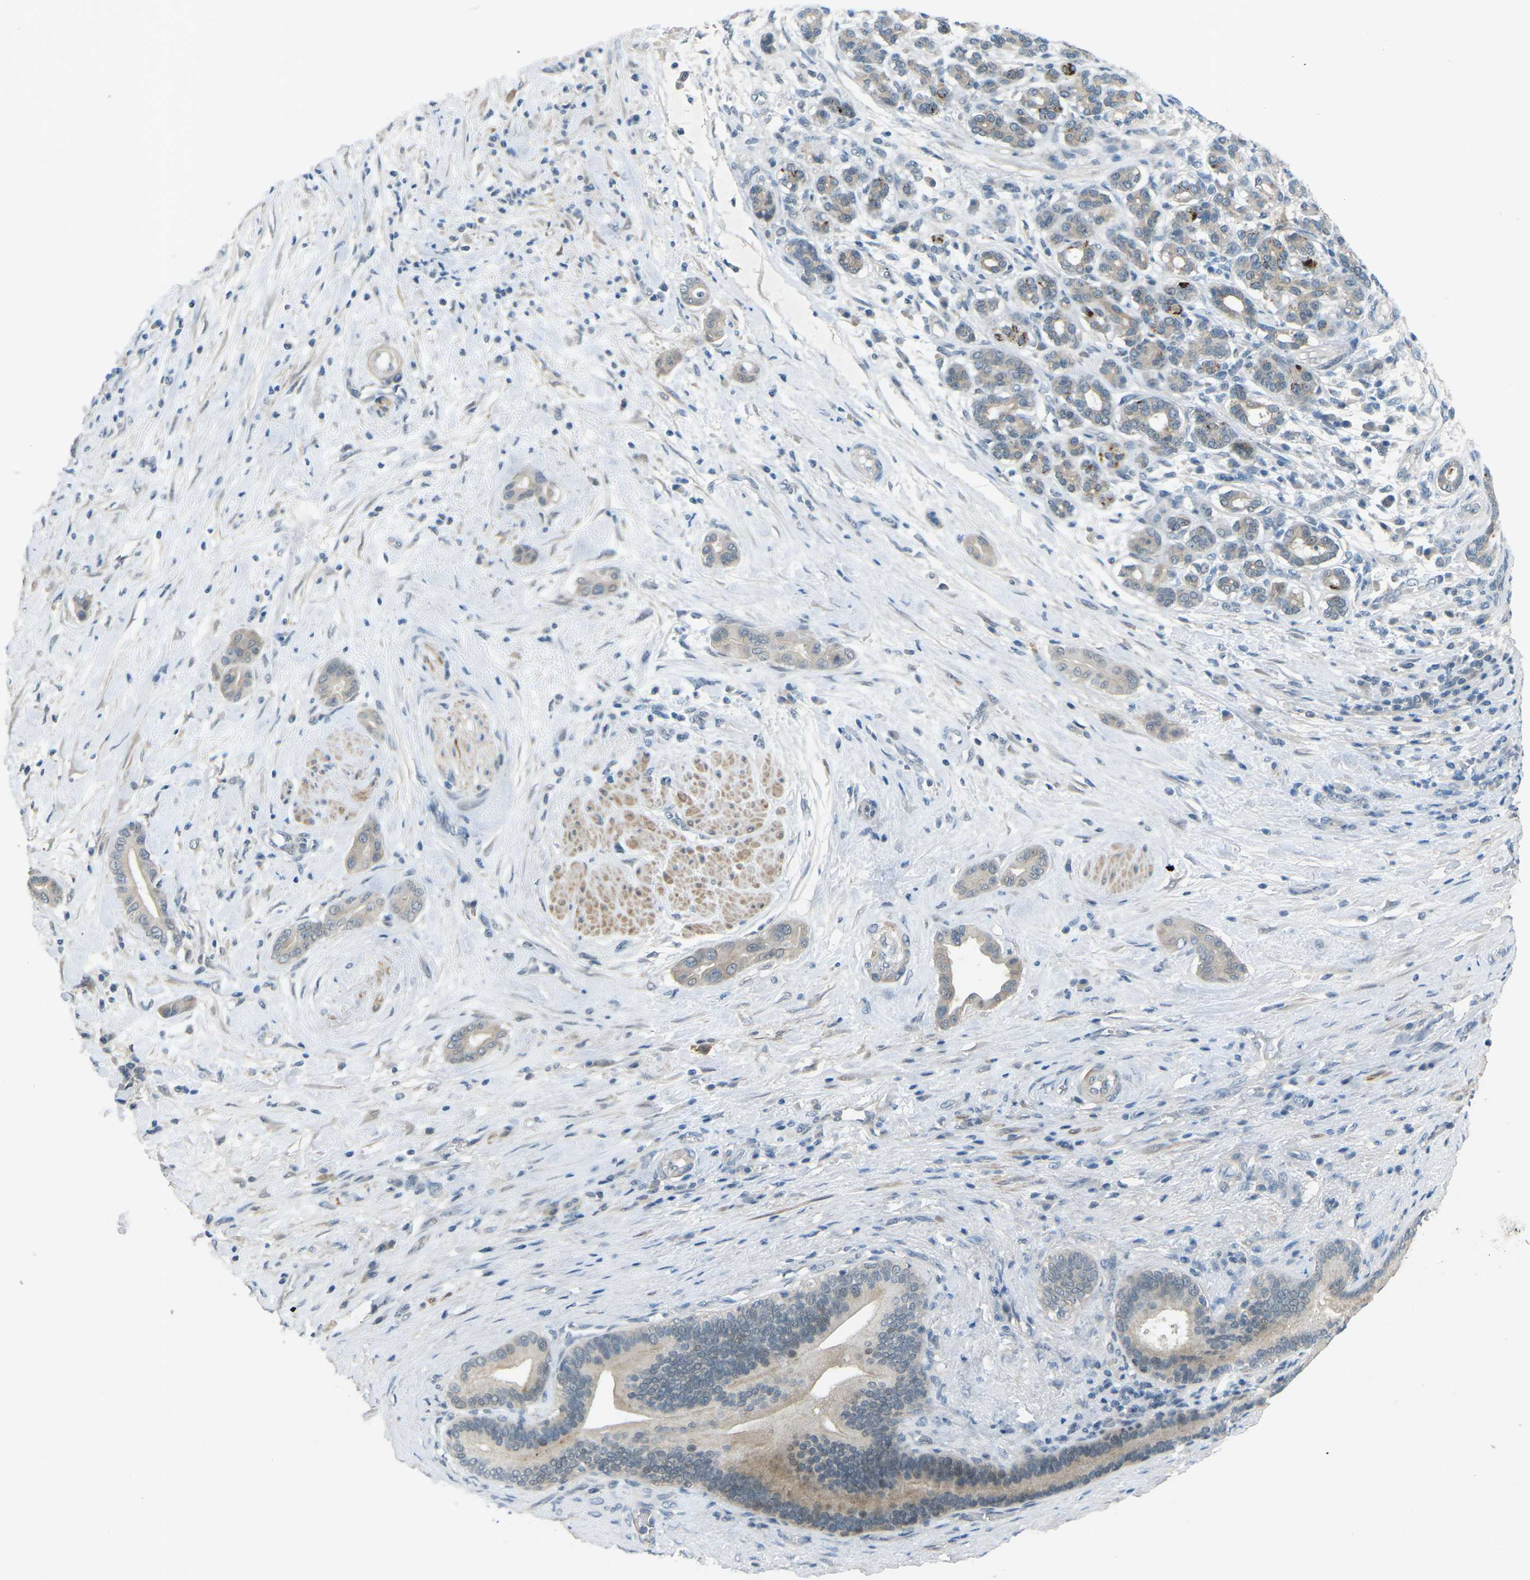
{"staining": {"intensity": "weak", "quantity": "25%-75%", "location": "cytoplasmic/membranous"}, "tissue": "pancreatic cancer", "cell_type": "Tumor cells", "image_type": "cancer", "snomed": [{"axis": "morphology", "description": "Normal tissue, NOS"}, {"axis": "morphology", "description": "Adenocarcinoma, NOS"}, {"axis": "topography", "description": "Pancreas"}], "caption": "An image showing weak cytoplasmic/membranous positivity in approximately 25%-75% of tumor cells in pancreatic cancer (adenocarcinoma), as visualized by brown immunohistochemical staining.", "gene": "RTN3", "patient": {"sex": "male", "age": 63}}